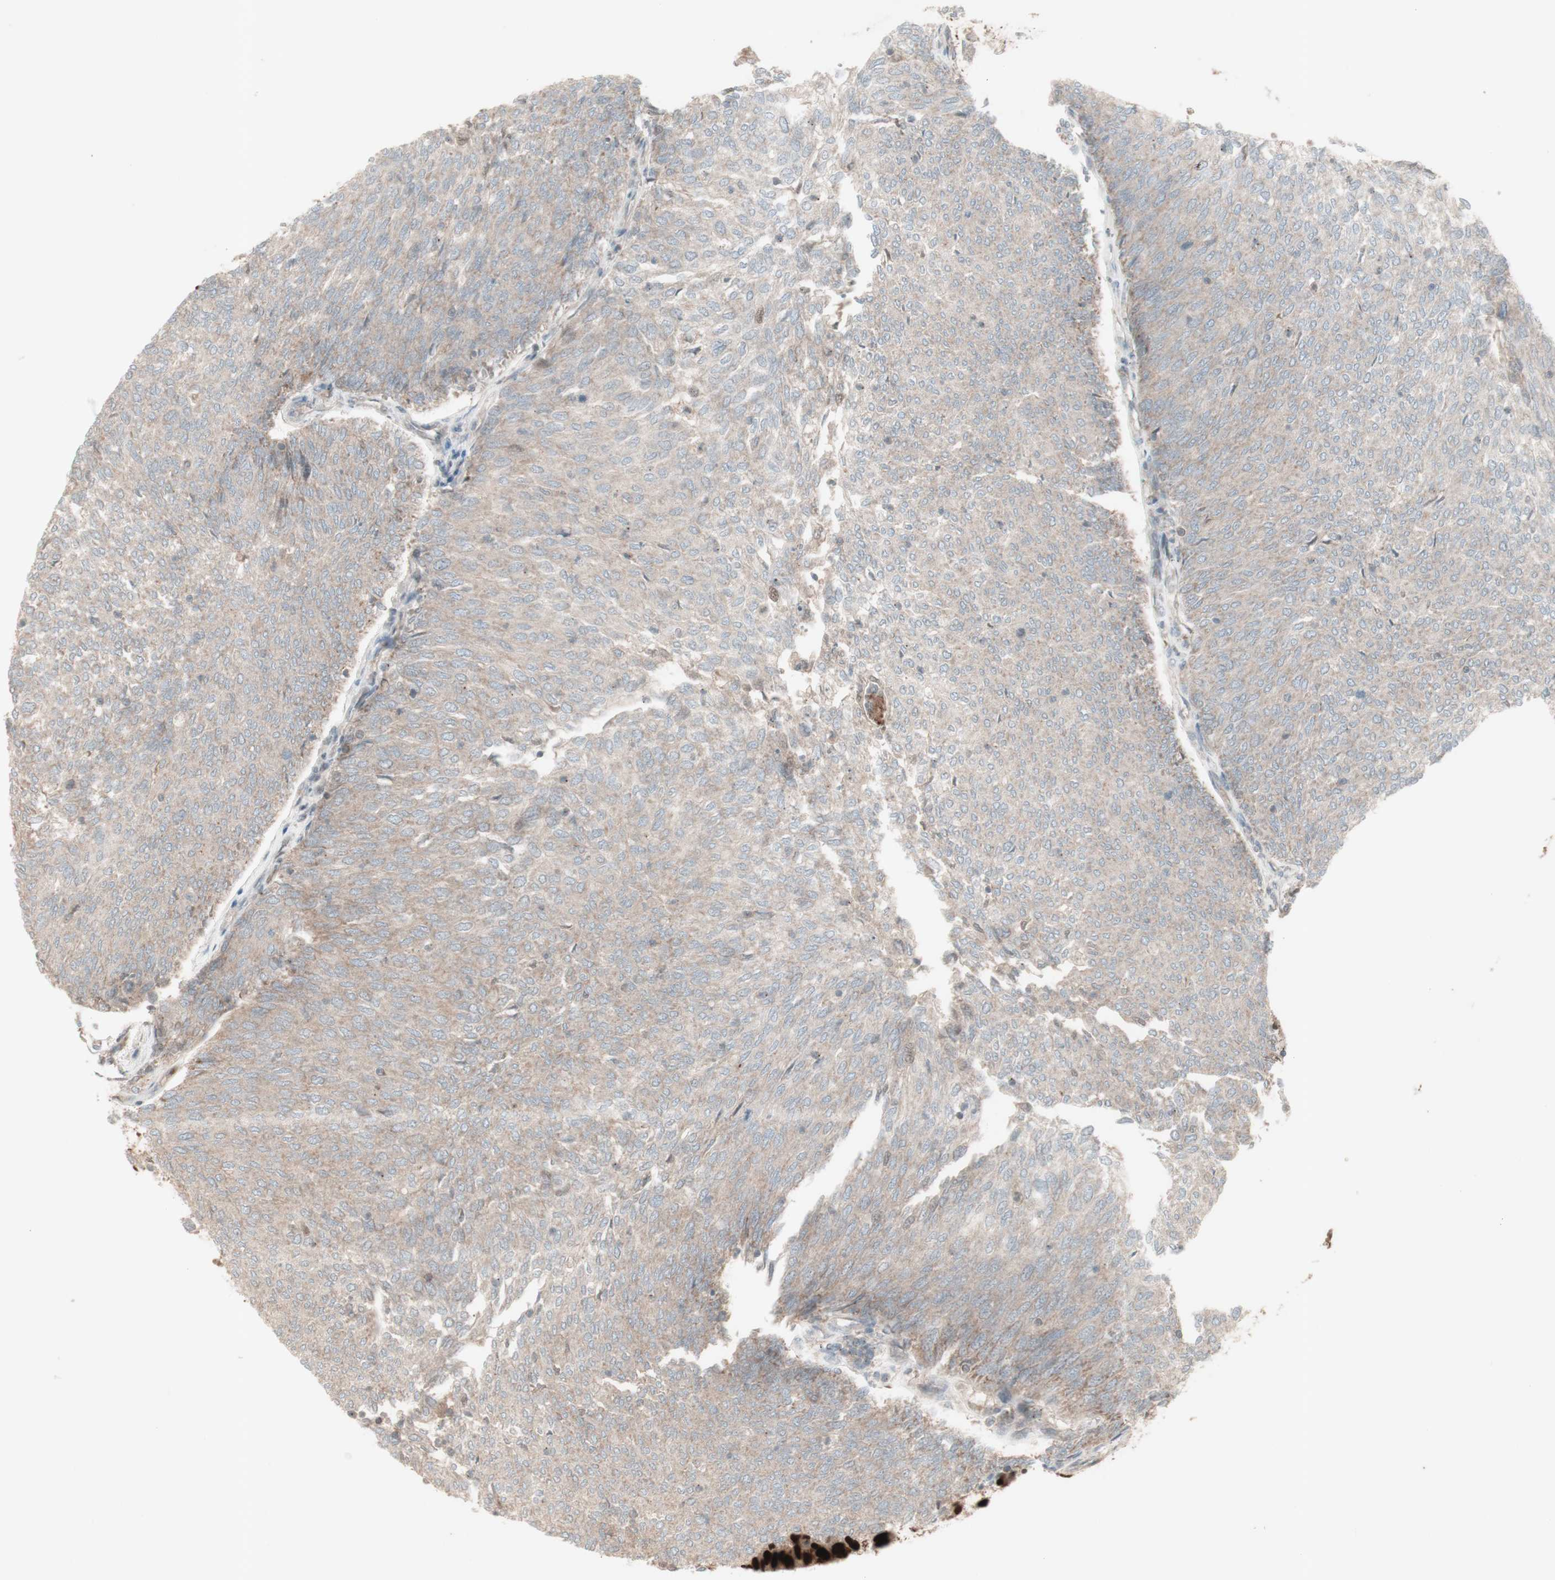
{"staining": {"intensity": "negative", "quantity": "none", "location": "none"}, "tissue": "urothelial cancer", "cell_type": "Tumor cells", "image_type": "cancer", "snomed": [{"axis": "morphology", "description": "Urothelial carcinoma, Low grade"}, {"axis": "topography", "description": "Urinary bladder"}], "caption": "This image is of urothelial cancer stained with immunohistochemistry to label a protein in brown with the nuclei are counter-stained blue. There is no expression in tumor cells.", "gene": "MSH6", "patient": {"sex": "female", "age": 79}}